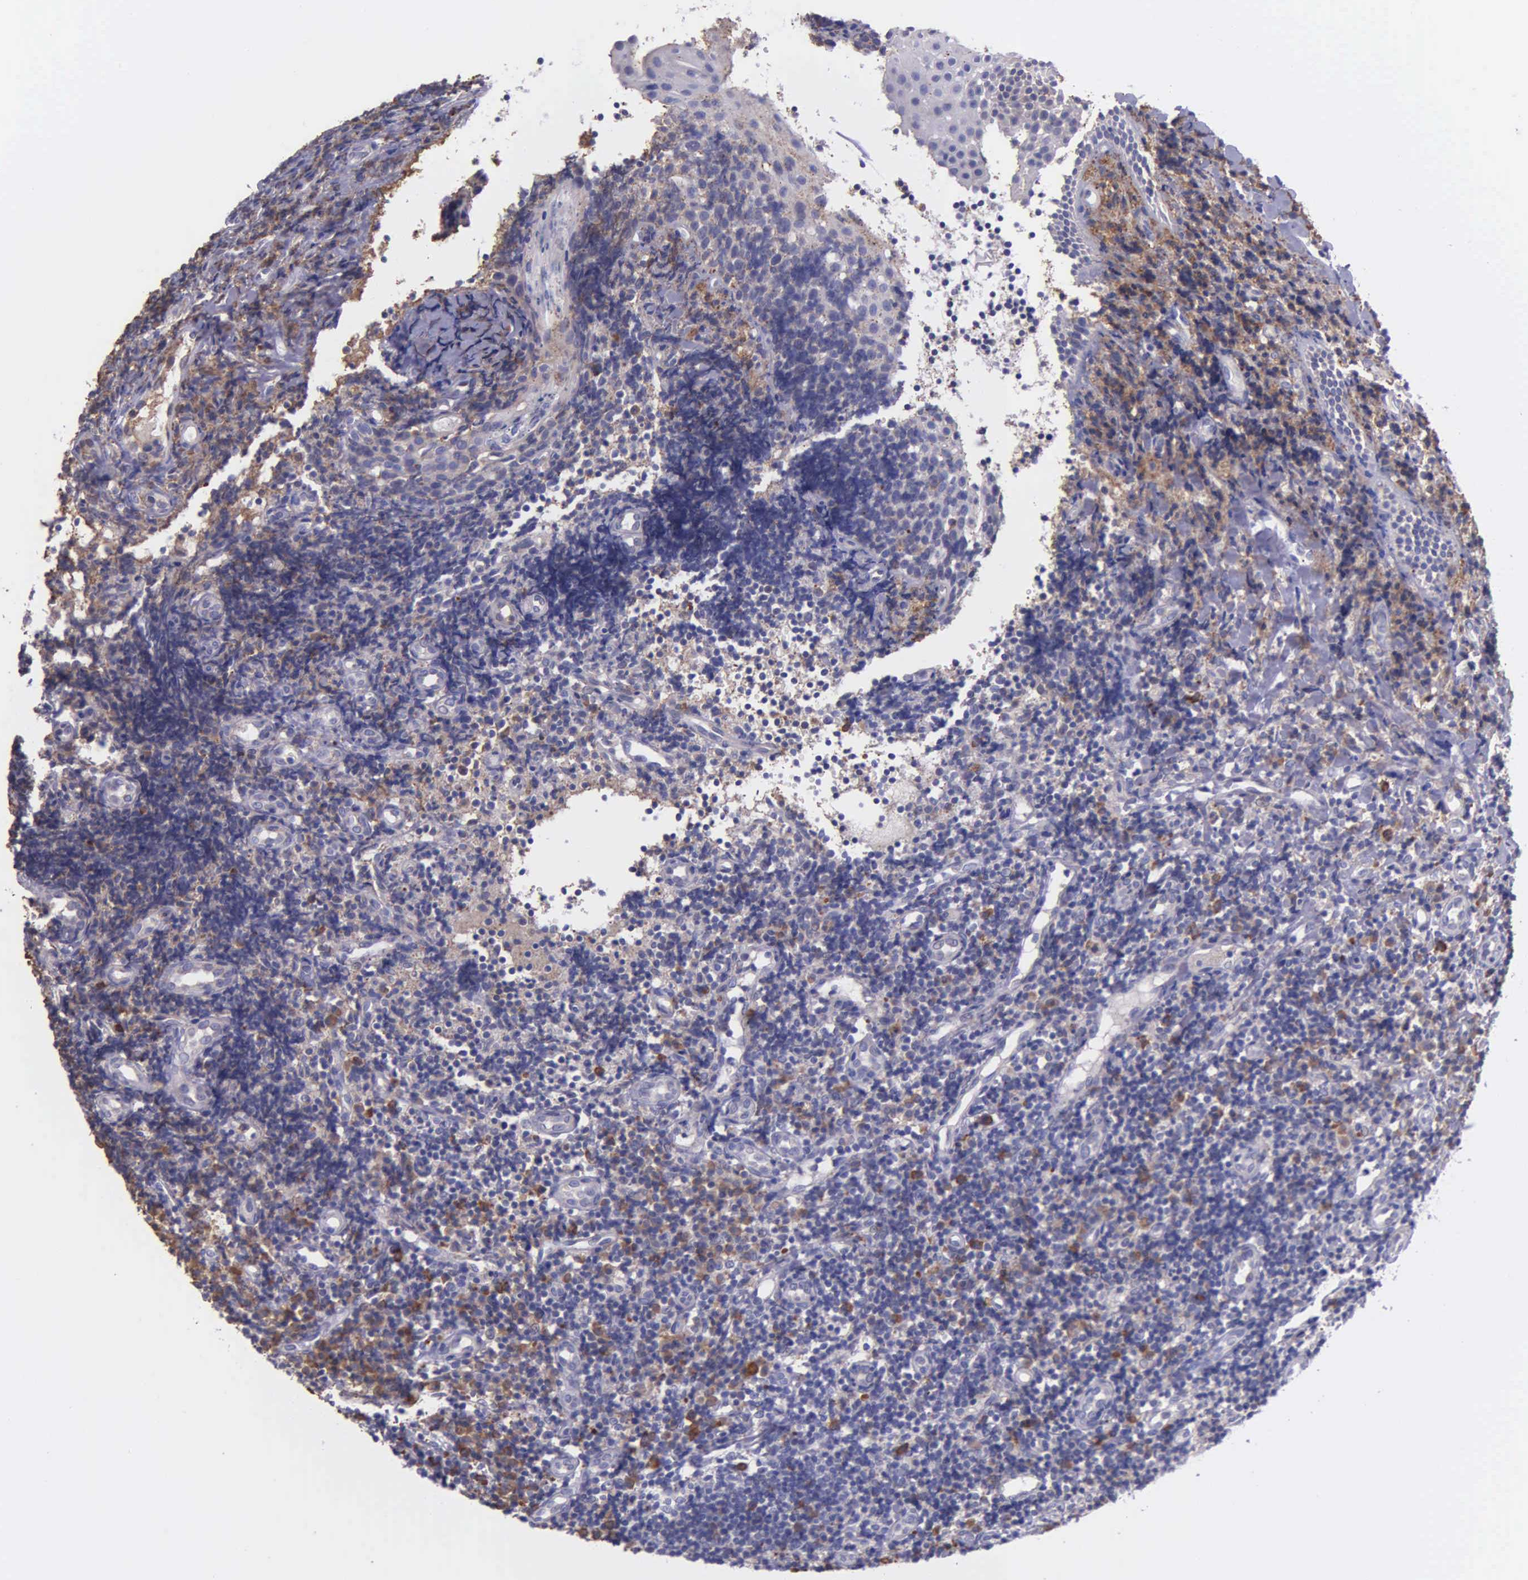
{"staining": {"intensity": "moderate", "quantity": "<25%", "location": "cytoplasmic/membranous"}, "tissue": "tonsil", "cell_type": "Germinal center cells", "image_type": "normal", "snomed": [{"axis": "morphology", "description": "Normal tissue, NOS"}, {"axis": "topography", "description": "Tonsil"}], "caption": "Immunohistochemical staining of normal tonsil reveals moderate cytoplasmic/membranous protein positivity in approximately <25% of germinal center cells. Nuclei are stained in blue.", "gene": "ZC3H12B", "patient": {"sex": "female", "age": 58}}